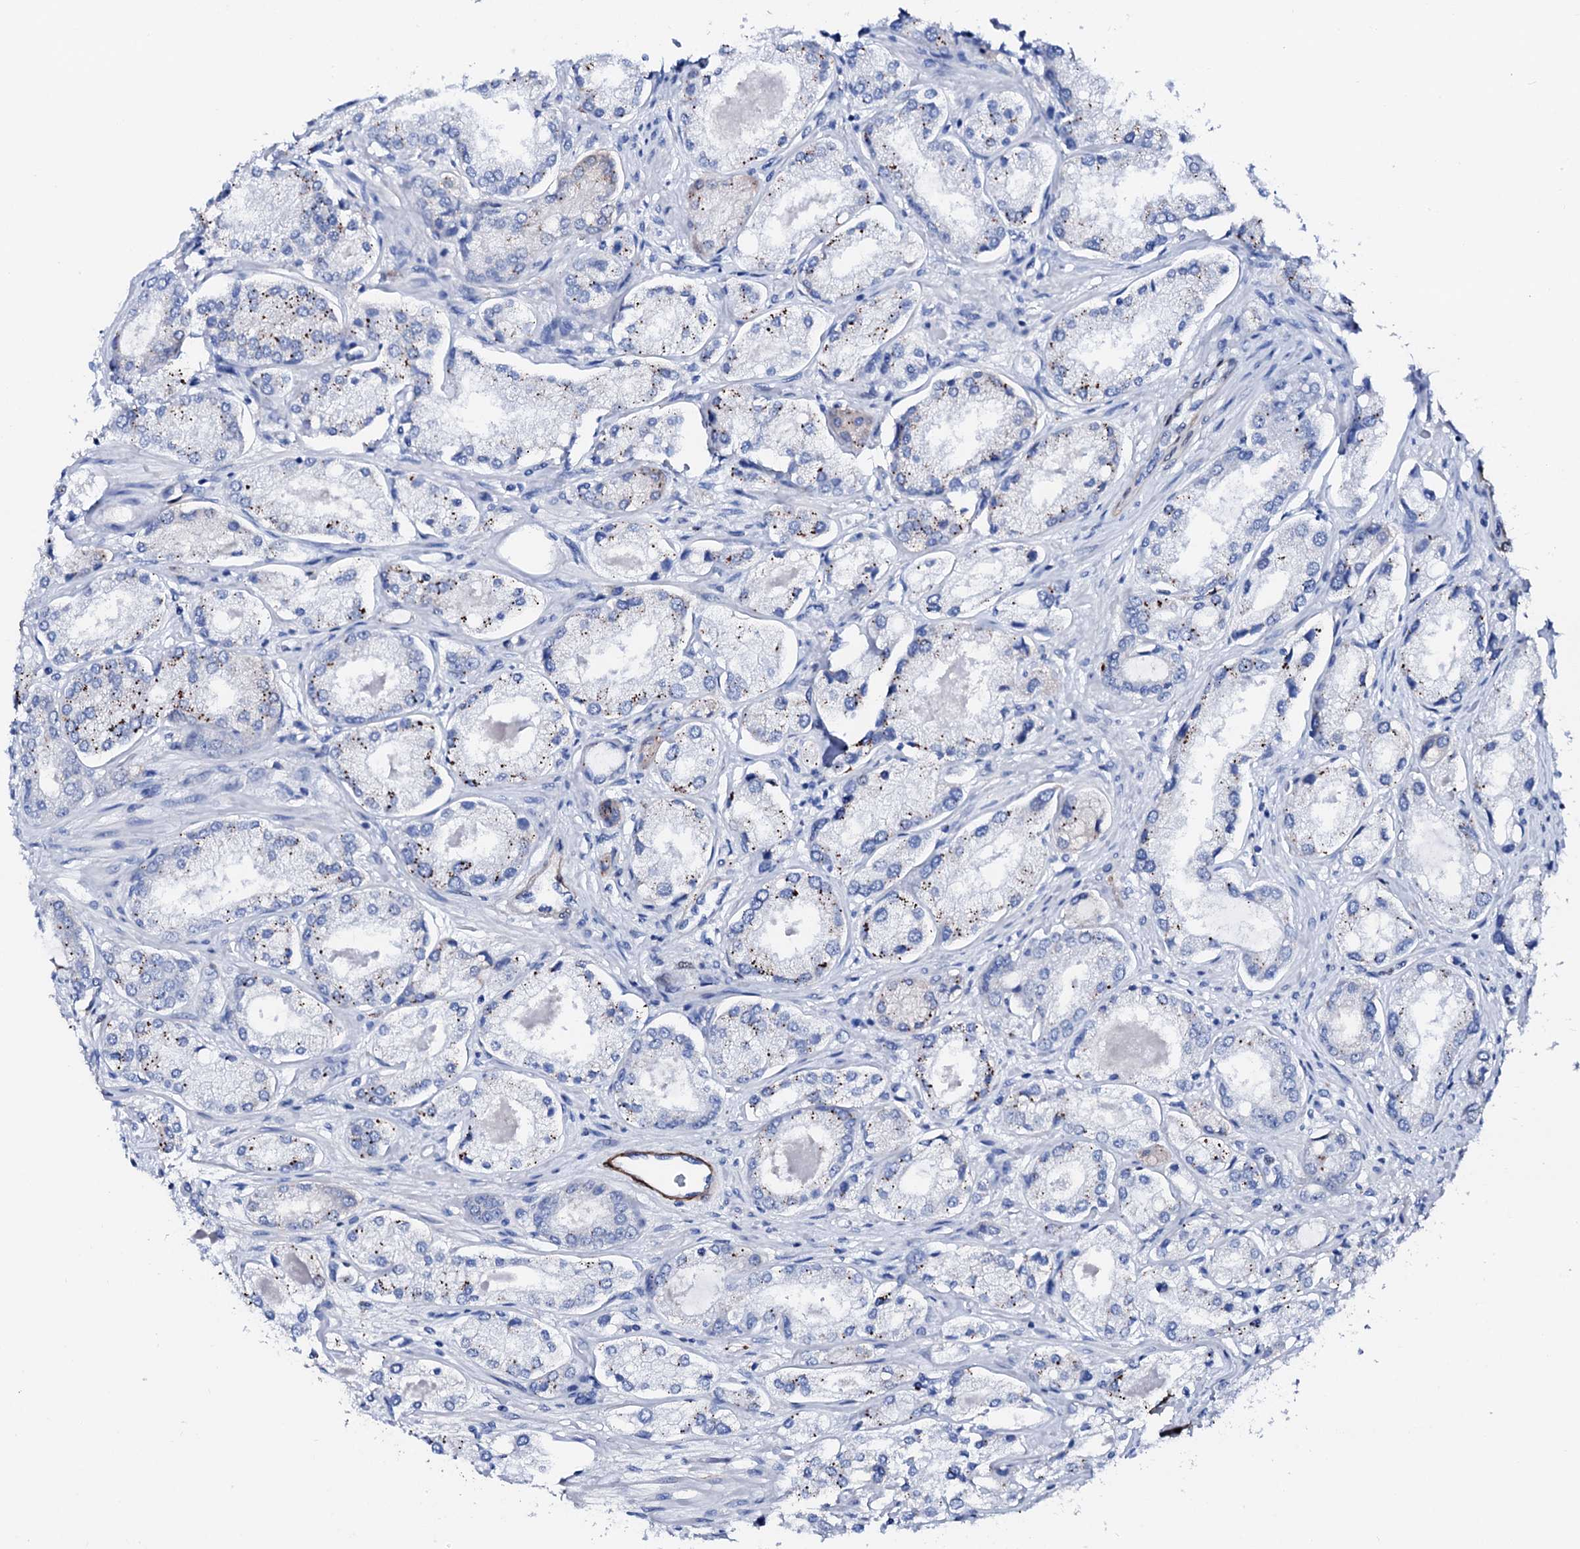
{"staining": {"intensity": "moderate", "quantity": "<25%", "location": "cytoplasmic/membranous"}, "tissue": "prostate cancer", "cell_type": "Tumor cells", "image_type": "cancer", "snomed": [{"axis": "morphology", "description": "Adenocarcinoma, Low grade"}, {"axis": "topography", "description": "Prostate"}], "caption": "A micrograph showing moderate cytoplasmic/membranous positivity in about <25% of tumor cells in adenocarcinoma (low-grade) (prostate), as visualized by brown immunohistochemical staining.", "gene": "NRIP2", "patient": {"sex": "male", "age": 68}}